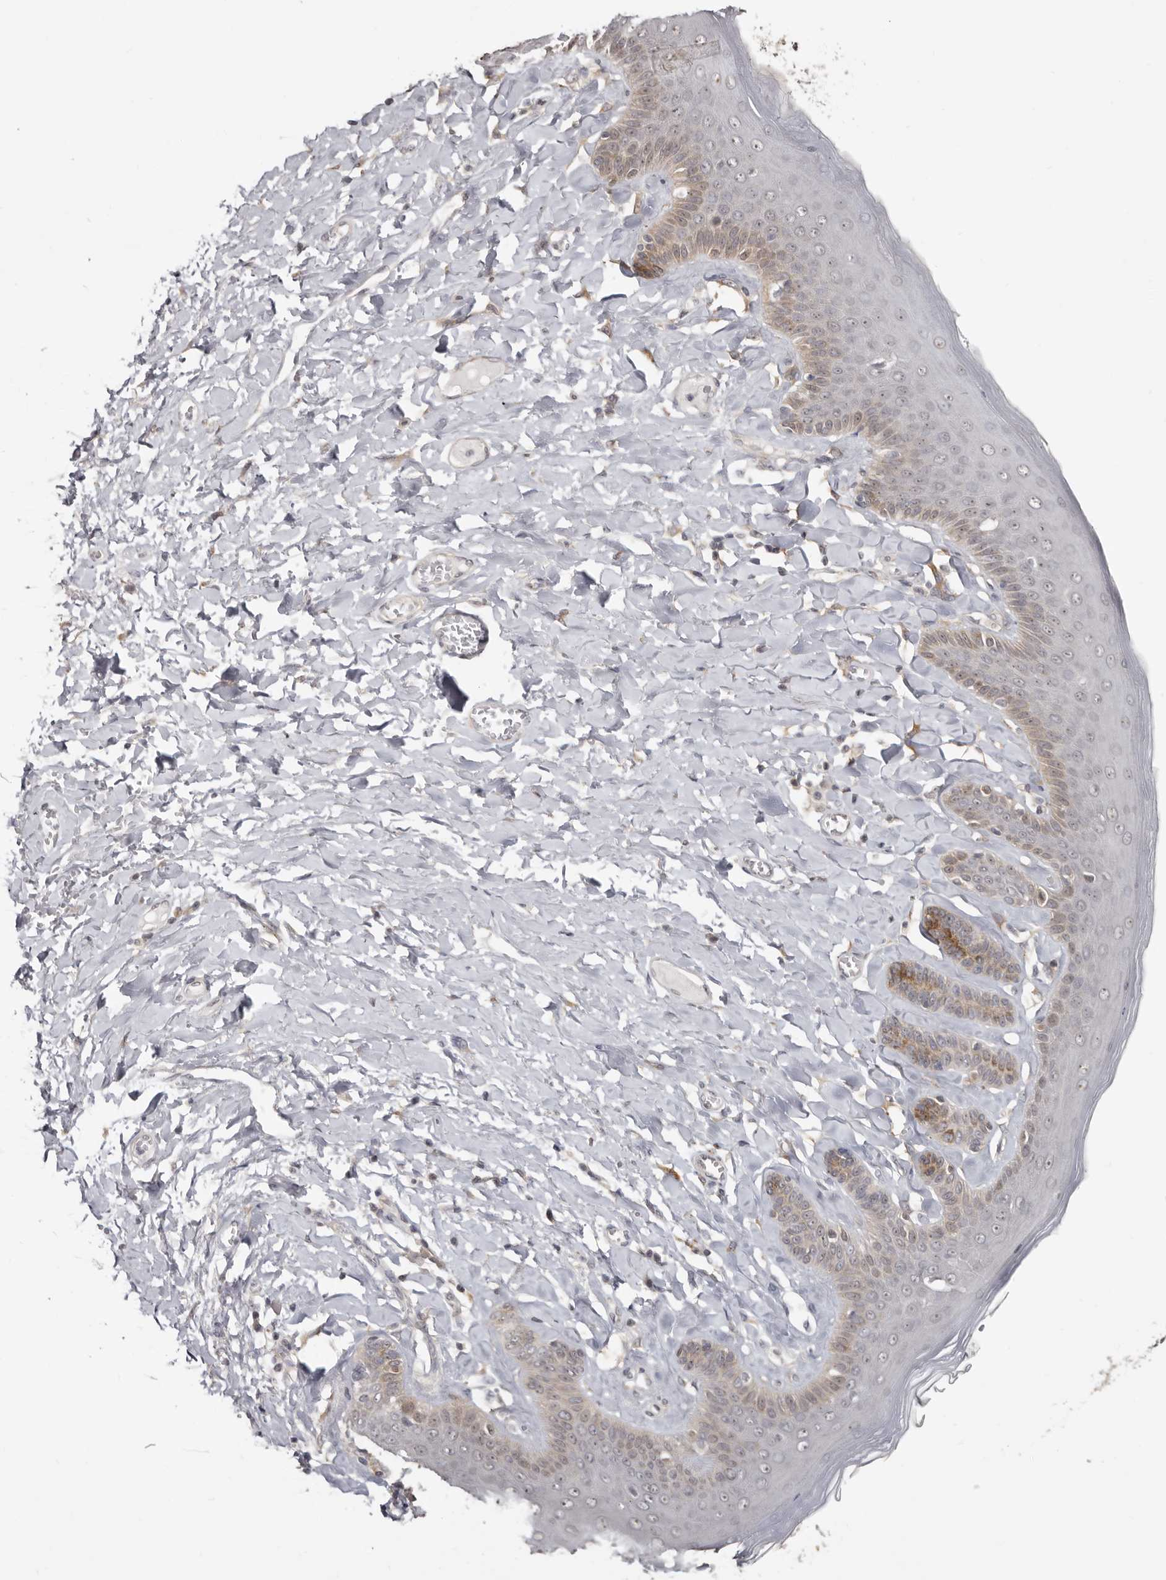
{"staining": {"intensity": "moderate", "quantity": "25%-75%", "location": "cytoplasmic/membranous,nuclear"}, "tissue": "skin", "cell_type": "Epidermal cells", "image_type": "normal", "snomed": [{"axis": "morphology", "description": "Normal tissue, NOS"}, {"axis": "topography", "description": "Anal"}], "caption": "Immunohistochemical staining of unremarkable human skin displays 25%-75% levels of moderate cytoplasmic/membranous,nuclear protein staining in about 25%-75% of epidermal cells. Nuclei are stained in blue.", "gene": "BAD", "patient": {"sex": "male", "age": 69}}